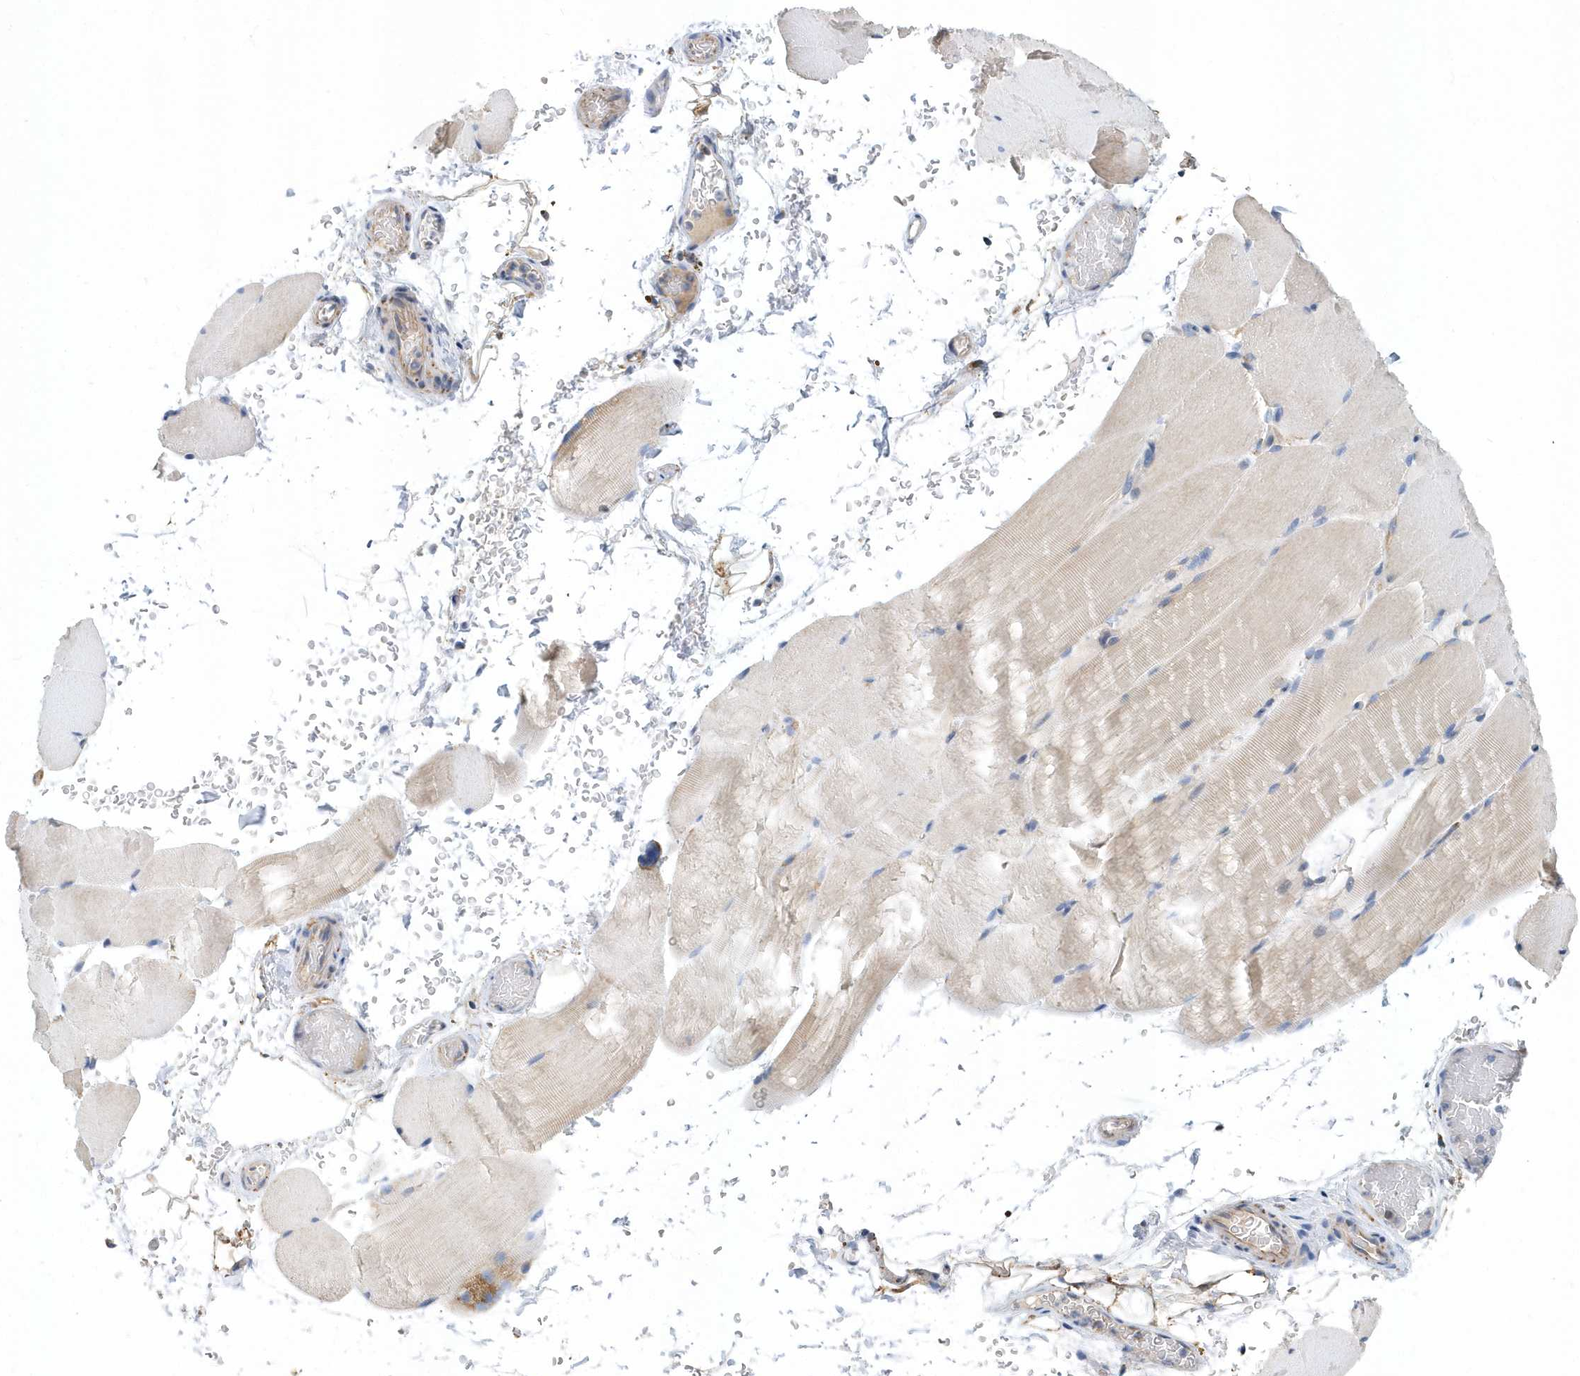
{"staining": {"intensity": "weak", "quantity": "<25%", "location": "cytoplasmic/membranous"}, "tissue": "skeletal muscle", "cell_type": "Myocytes", "image_type": "normal", "snomed": [{"axis": "morphology", "description": "Normal tissue, NOS"}, {"axis": "topography", "description": "Skeletal muscle"}, {"axis": "topography", "description": "Parathyroid gland"}], "caption": "Human skeletal muscle stained for a protein using immunohistochemistry (IHC) exhibits no staining in myocytes.", "gene": "VWA5B2", "patient": {"sex": "female", "age": 37}}